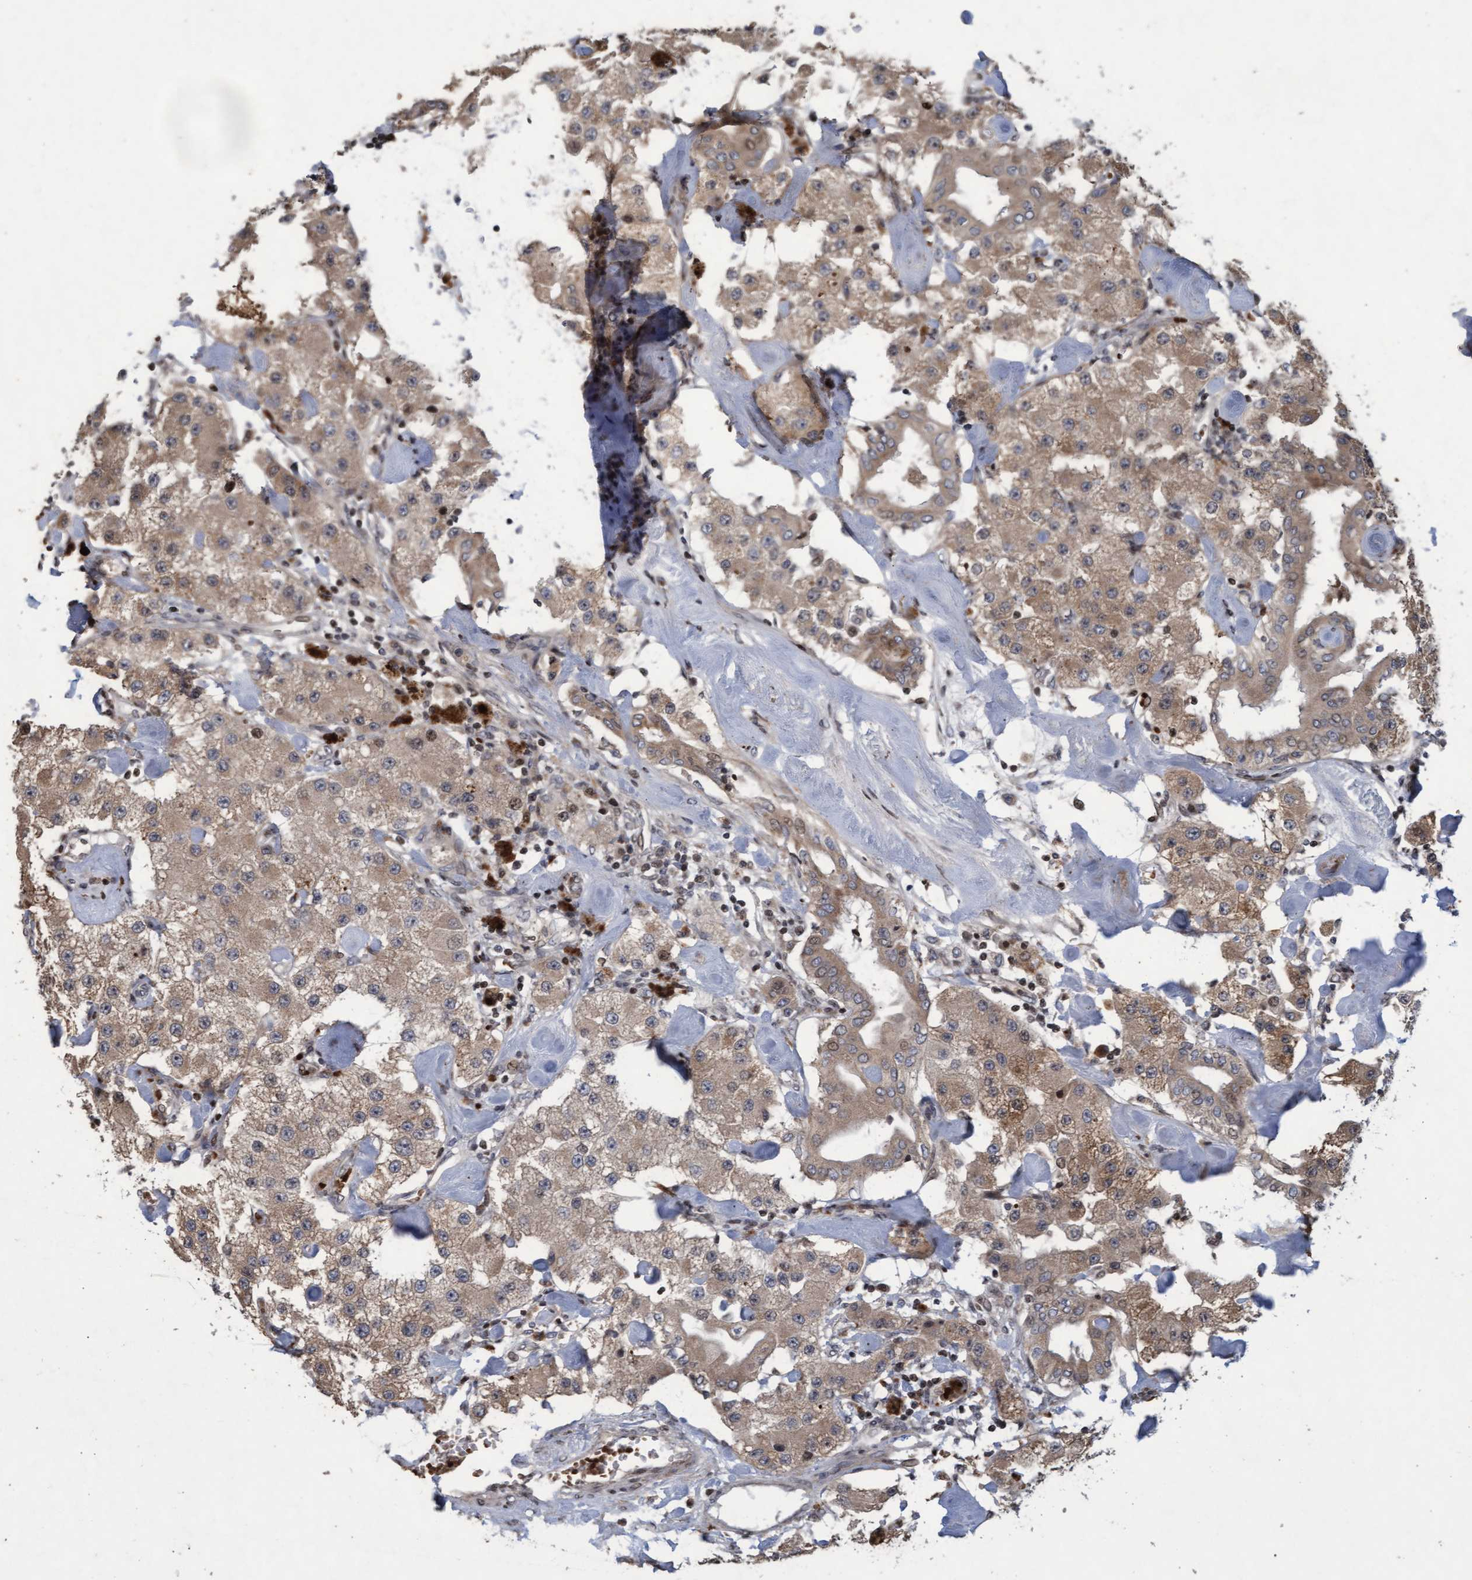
{"staining": {"intensity": "moderate", "quantity": ">75%", "location": "cytoplasmic/membranous"}, "tissue": "carcinoid", "cell_type": "Tumor cells", "image_type": "cancer", "snomed": [{"axis": "morphology", "description": "Carcinoid, malignant, NOS"}, {"axis": "topography", "description": "Pancreas"}], "caption": "Protein analysis of malignant carcinoid tissue reveals moderate cytoplasmic/membranous expression in about >75% of tumor cells.", "gene": "KCNC2", "patient": {"sex": "male", "age": 41}}